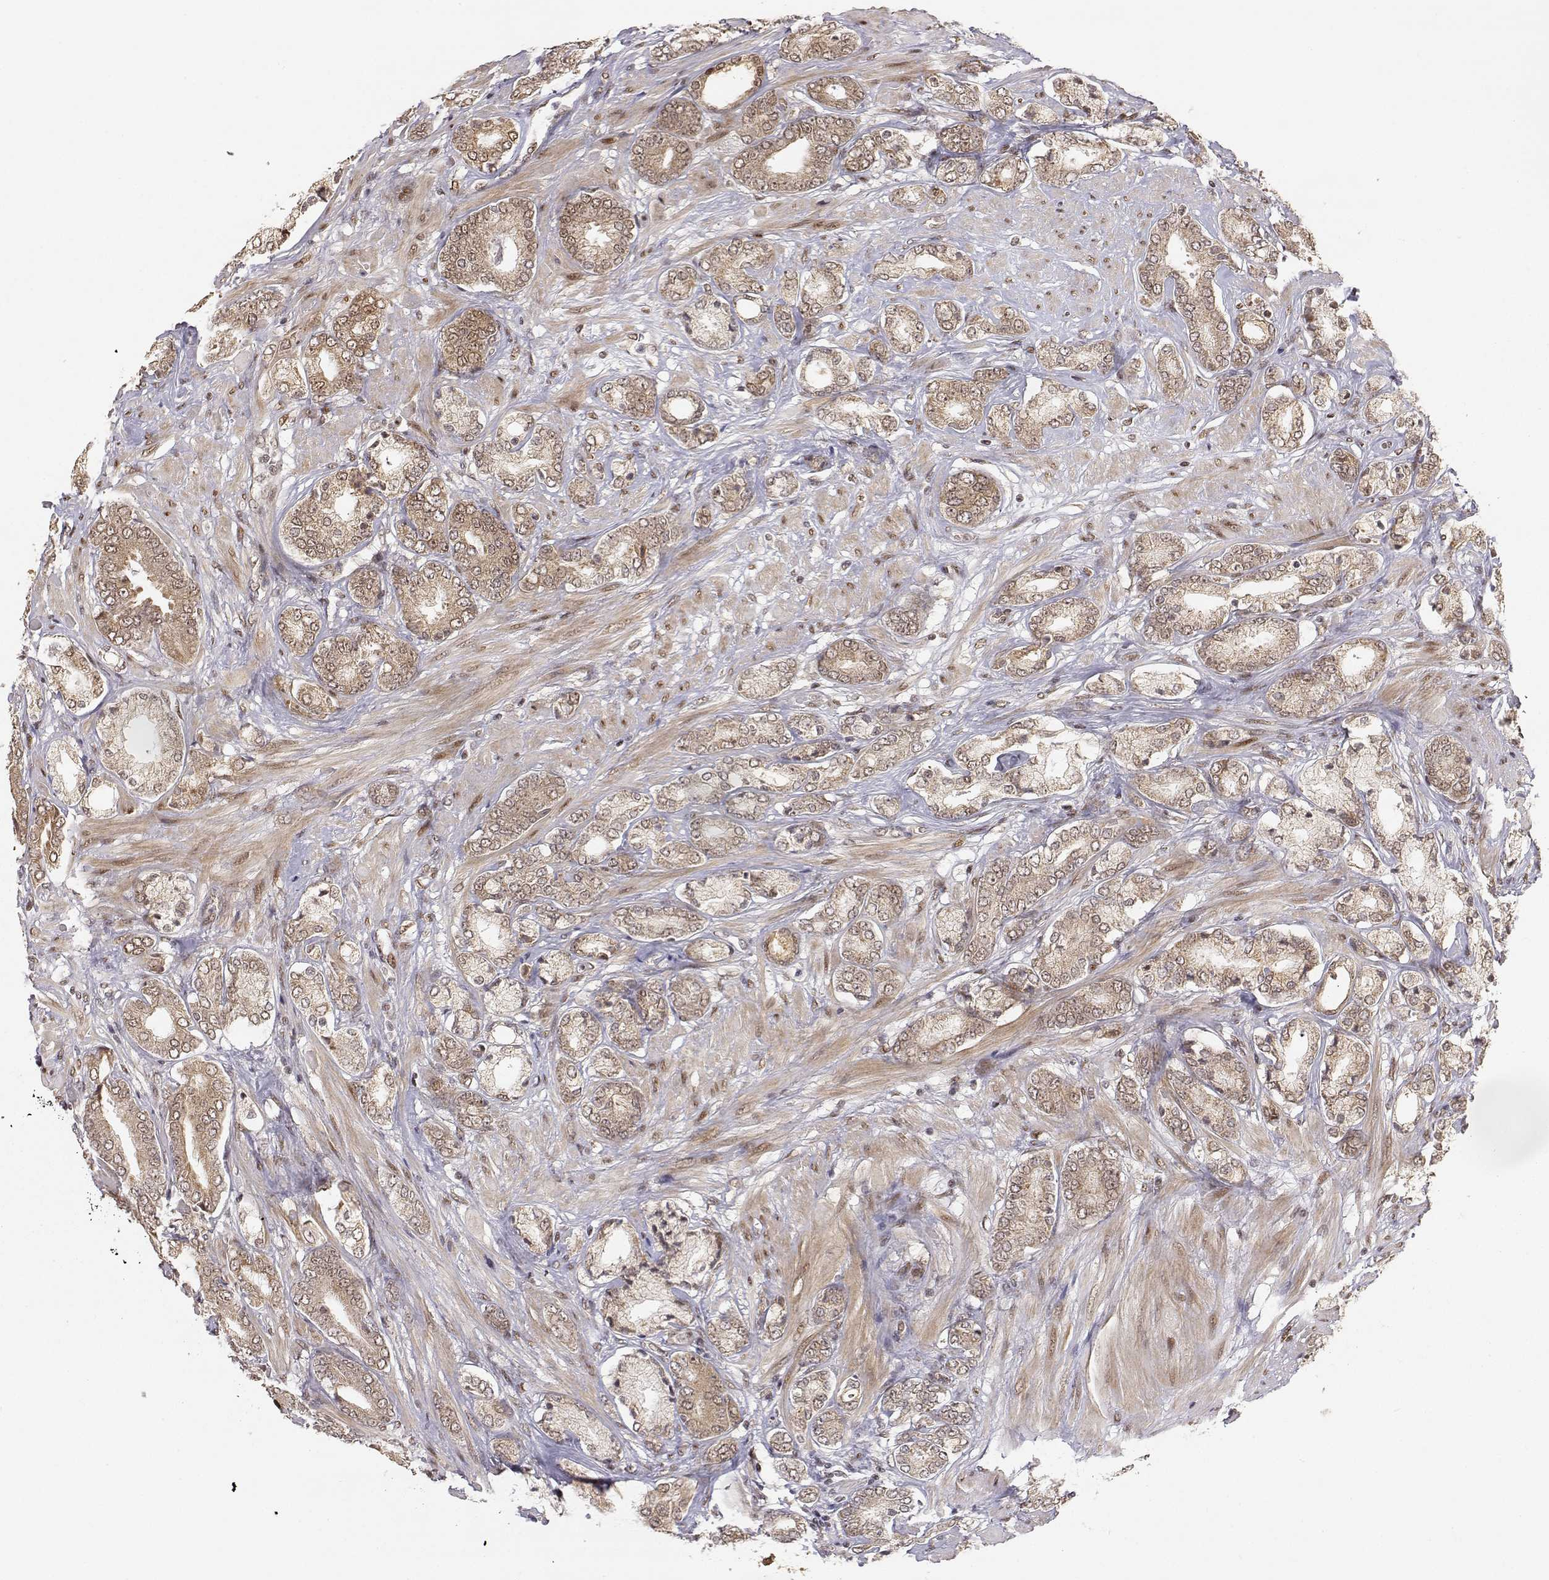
{"staining": {"intensity": "weak", "quantity": ">75%", "location": "cytoplasmic/membranous"}, "tissue": "prostate cancer", "cell_type": "Tumor cells", "image_type": "cancer", "snomed": [{"axis": "morphology", "description": "Adenocarcinoma, High grade"}, {"axis": "topography", "description": "Prostate"}], "caption": "Human adenocarcinoma (high-grade) (prostate) stained with a protein marker reveals weak staining in tumor cells.", "gene": "BRCA1", "patient": {"sex": "male", "age": 56}}